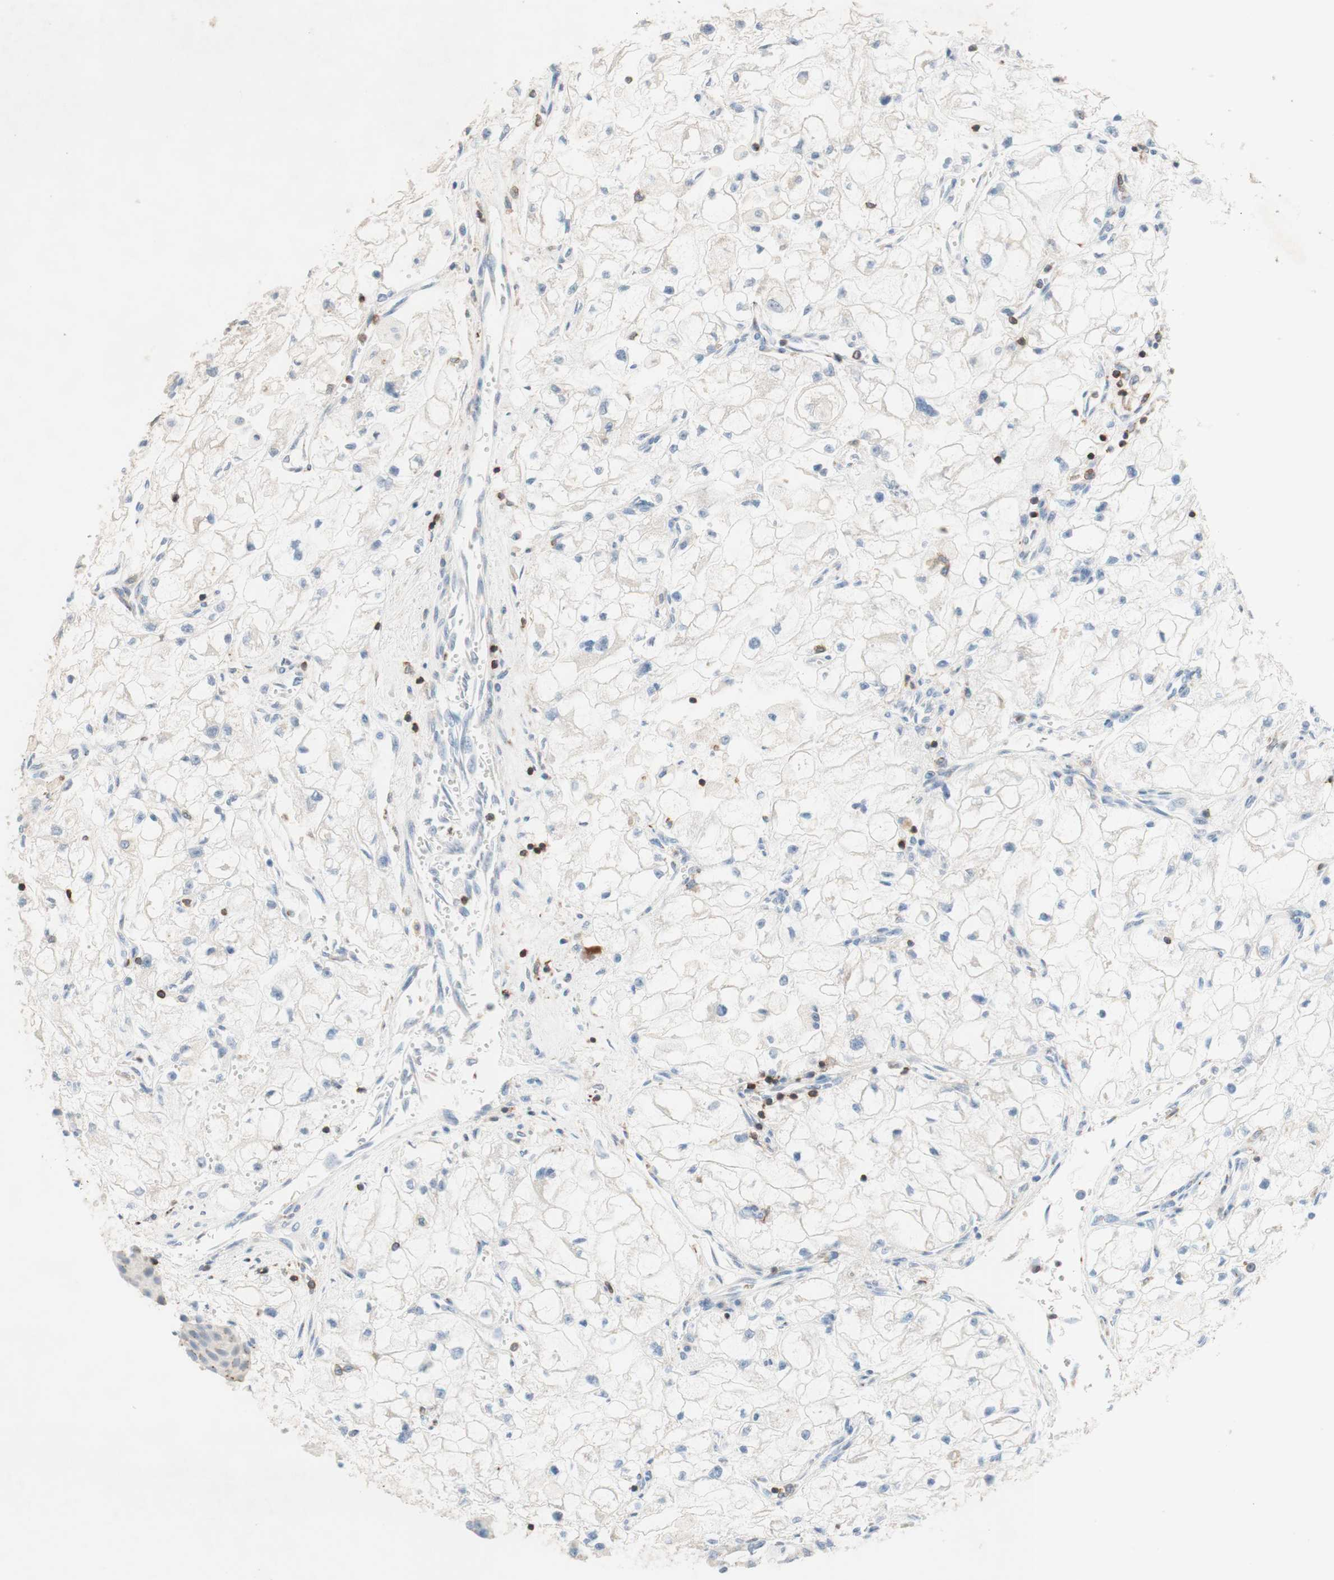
{"staining": {"intensity": "negative", "quantity": "none", "location": "none"}, "tissue": "renal cancer", "cell_type": "Tumor cells", "image_type": "cancer", "snomed": [{"axis": "morphology", "description": "Adenocarcinoma, NOS"}, {"axis": "topography", "description": "Kidney"}], "caption": "The photomicrograph shows no significant expression in tumor cells of adenocarcinoma (renal).", "gene": "SPINK6", "patient": {"sex": "female", "age": 70}}